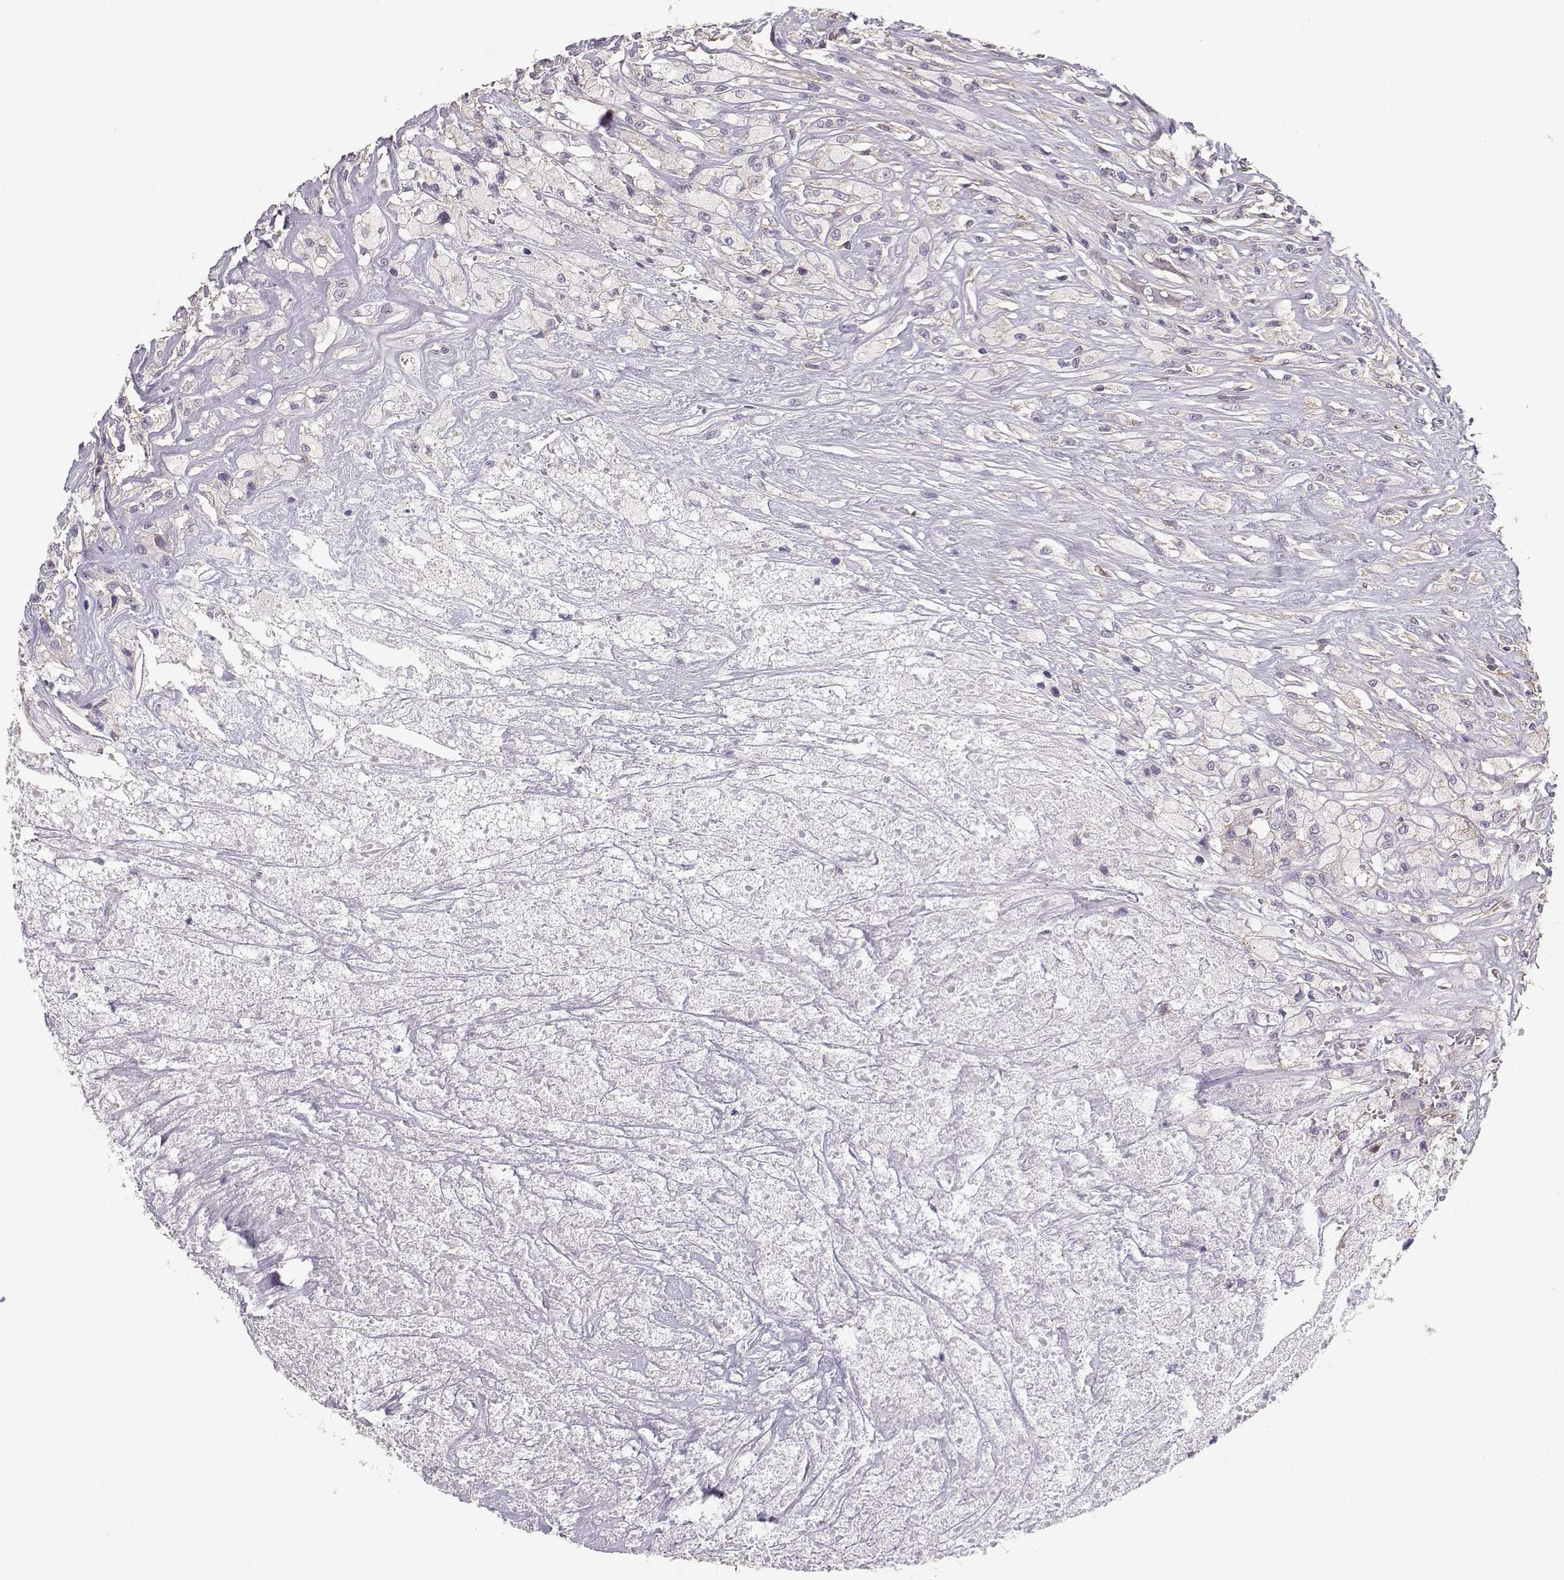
{"staining": {"intensity": "negative", "quantity": "none", "location": "none"}, "tissue": "testis cancer", "cell_type": "Tumor cells", "image_type": "cancer", "snomed": [{"axis": "morphology", "description": "Necrosis, NOS"}, {"axis": "morphology", "description": "Carcinoma, Embryonal, NOS"}, {"axis": "topography", "description": "Testis"}], "caption": "An IHC histopathology image of testis cancer (embryonal carcinoma) is shown. There is no staining in tumor cells of testis cancer (embryonal carcinoma).", "gene": "DAPL1", "patient": {"sex": "male", "age": 19}}